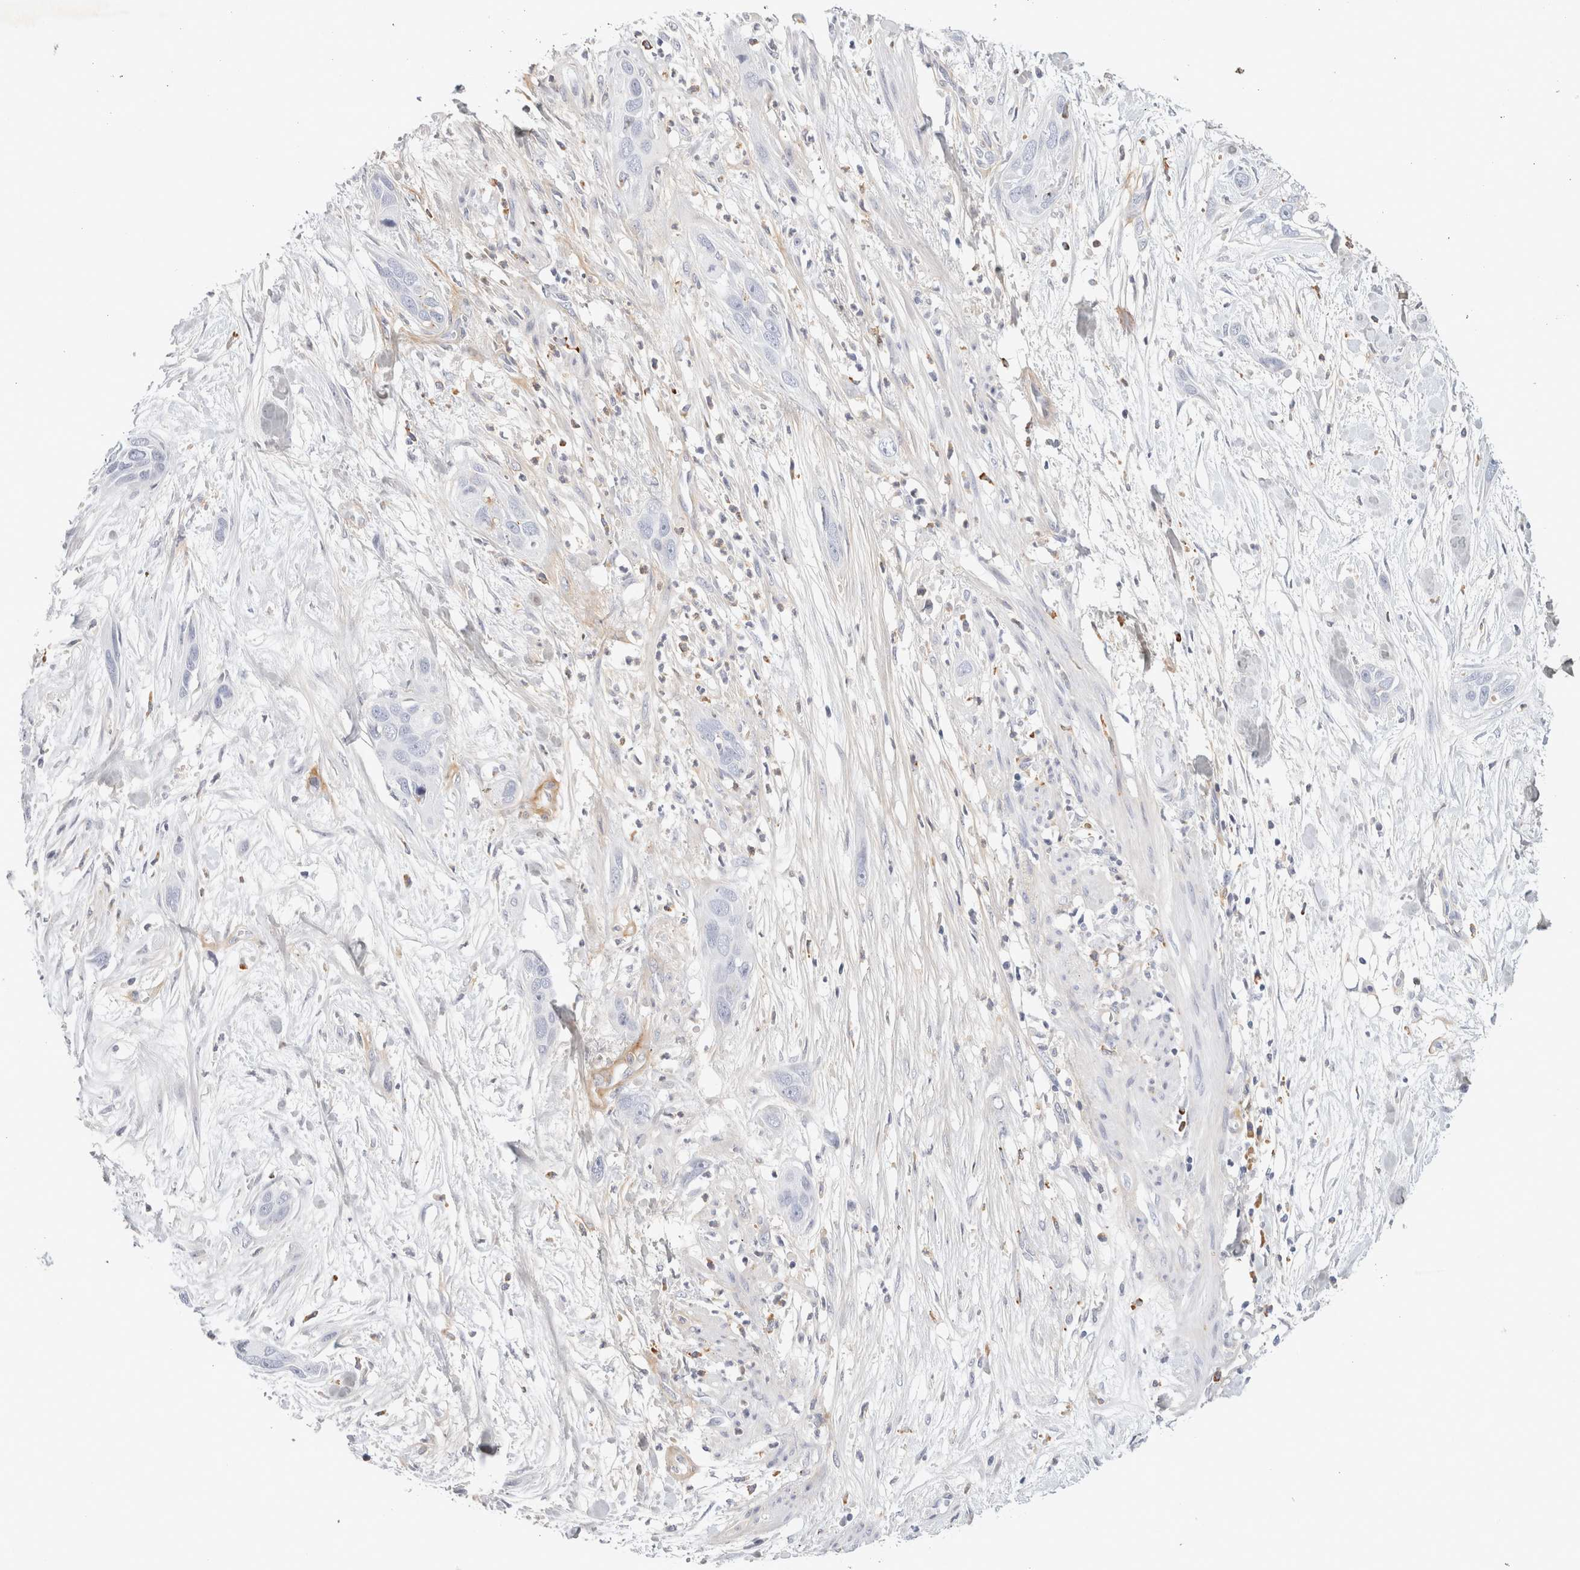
{"staining": {"intensity": "negative", "quantity": "none", "location": "none"}, "tissue": "pancreatic cancer", "cell_type": "Tumor cells", "image_type": "cancer", "snomed": [{"axis": "morphology", "description": "Adenocarcinoma, NOS"}, {"axis": "topography", "description": "Pancreas"}], "caption": "Immunohistochemistry (IHC) of human pancreatic cancer (adenocarcinoma) demonstrates no staining in tumor cells.", "gene": "FGL2", "patient": {"sex": "female", "age": 60}}